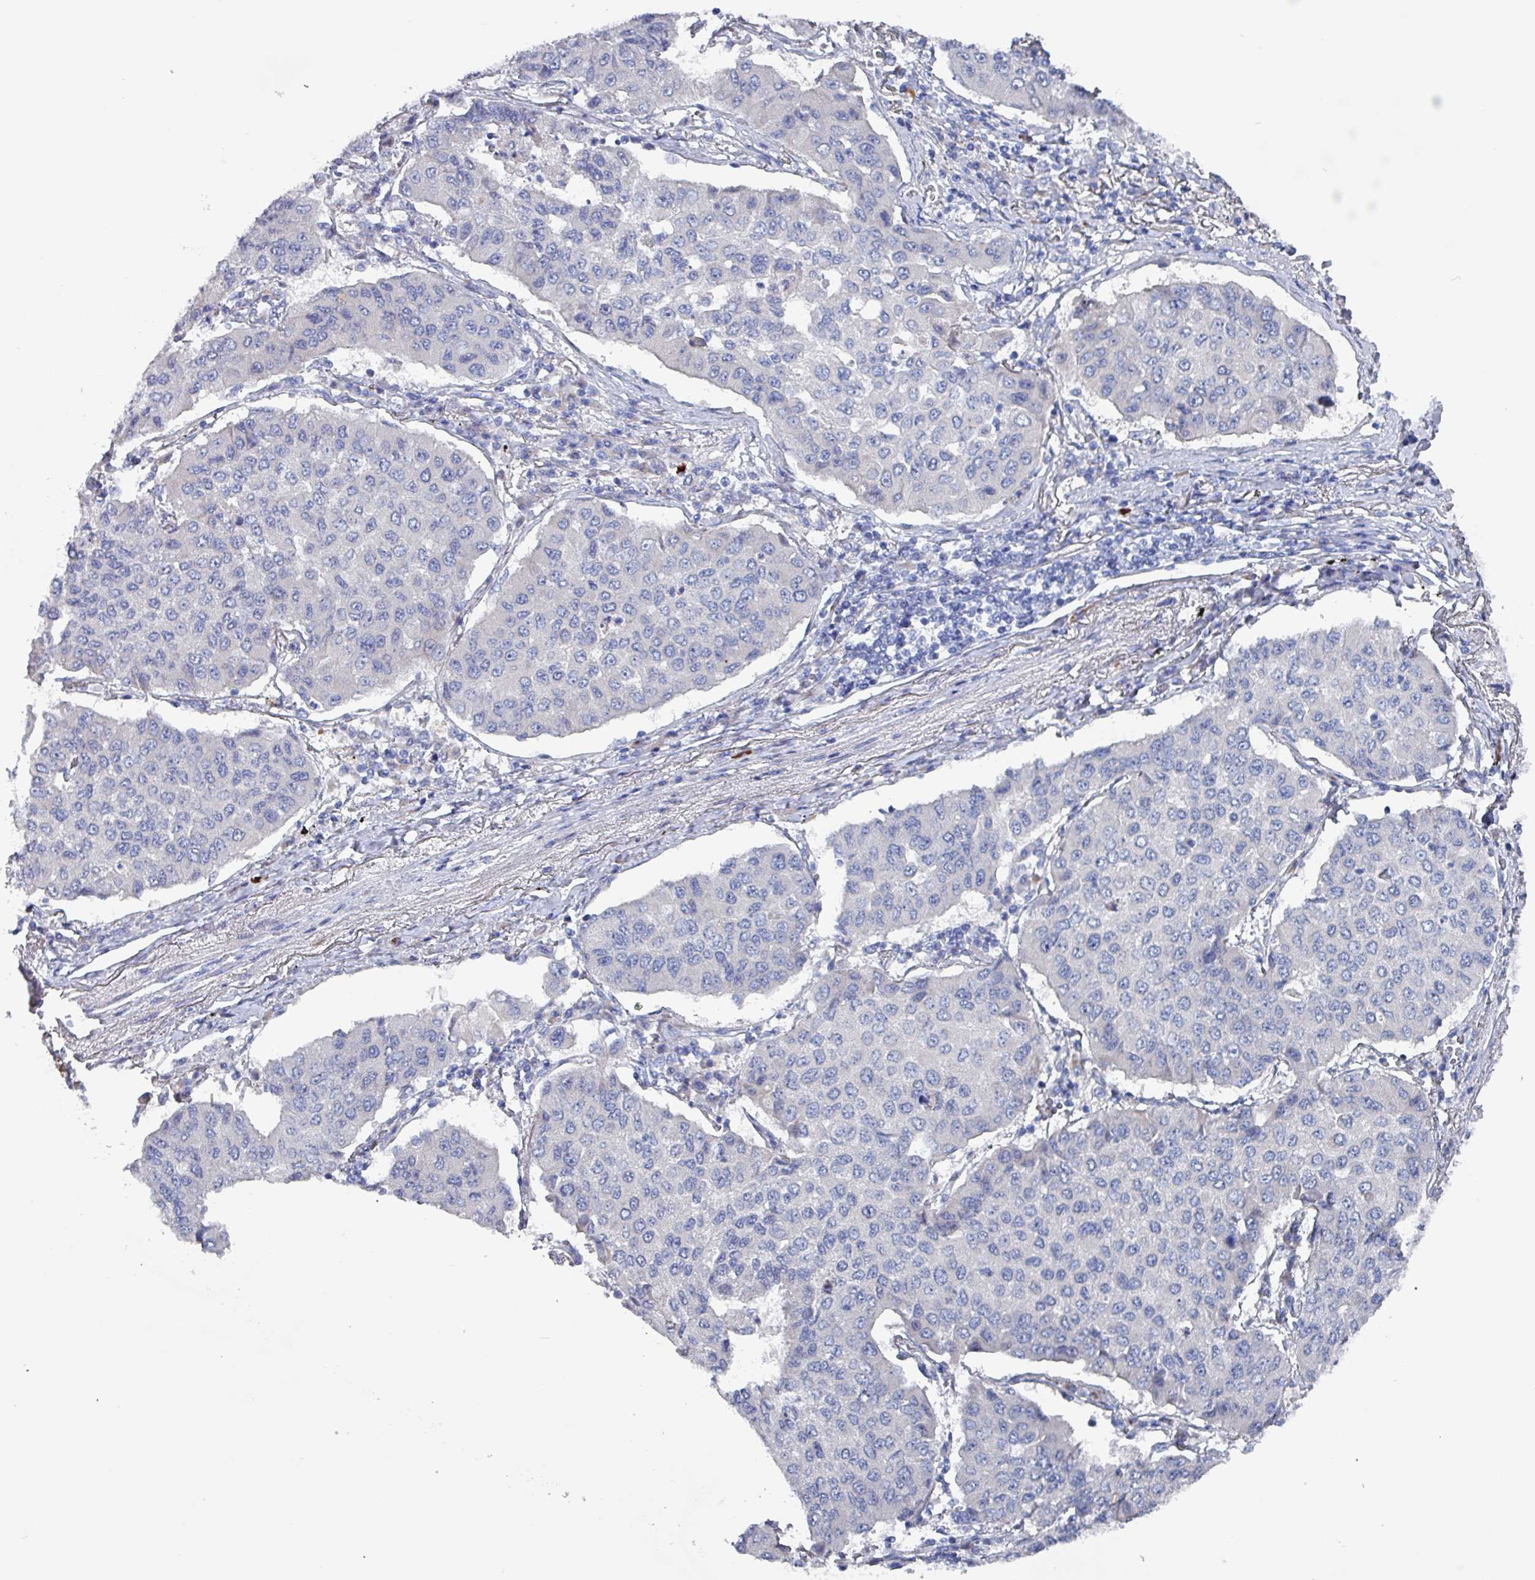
{"staining": {"intensity": "negative", "quantity": "none", "location": "none"}, "tissue": "lung cancer", "cell_type": "Tumor cells", "image_type": "cancer", "snomed": [{"axis": "morphology", "description": "Squamous cell carcinoma, NOS"}, {"axis": "topography", "description": "Lung"}], "caption": "A high-resolution histopathology image shows immunohistochemistry (IHC) staining of lung cancer, which reveals no significant expression in tumor cells.", "gene": "DRD5", "patient": {"sex": "male", "age": 74}}